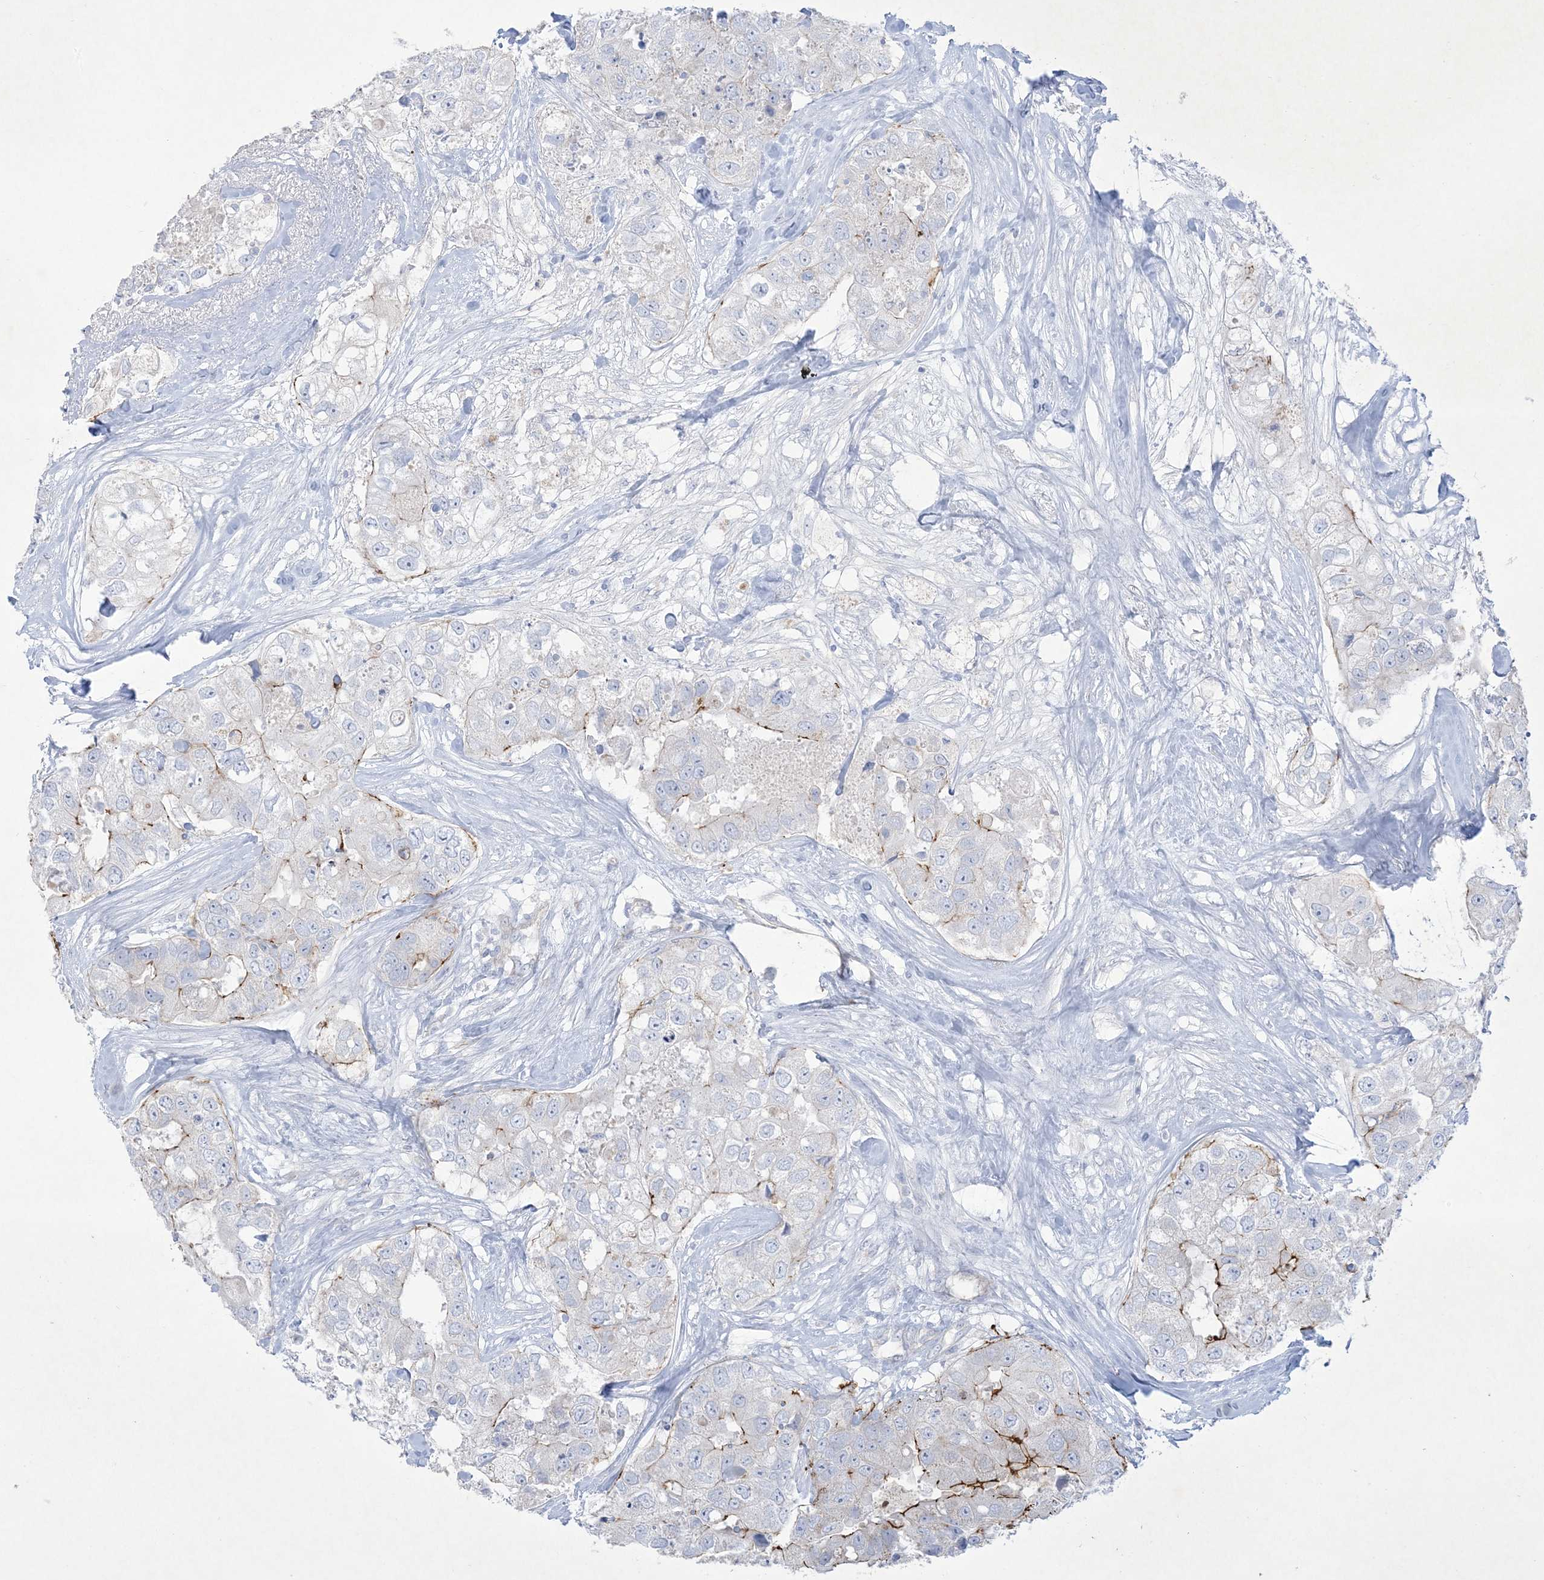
{"staining": {"intensity": "moderate", "quantity": "<25%", "location": "cytoplasmic/membranous"}, "tissue": "breast cancer", "cell_type": "Tumor cells", "image_type": "cancer", "snomed": [{"axis": "morphology", "description": "Duct carcinoma"}, {"axis": "topography", "description": "Breast"}], "caption": "A photomicrograph of human intraductal carcinoma (breast) stained for a protein exhibits moderate cytoplasmic/membranous brown staining in tumor cells.", "gene": "B3GNT7", "patient": {"sex": "female", "age": 62}}